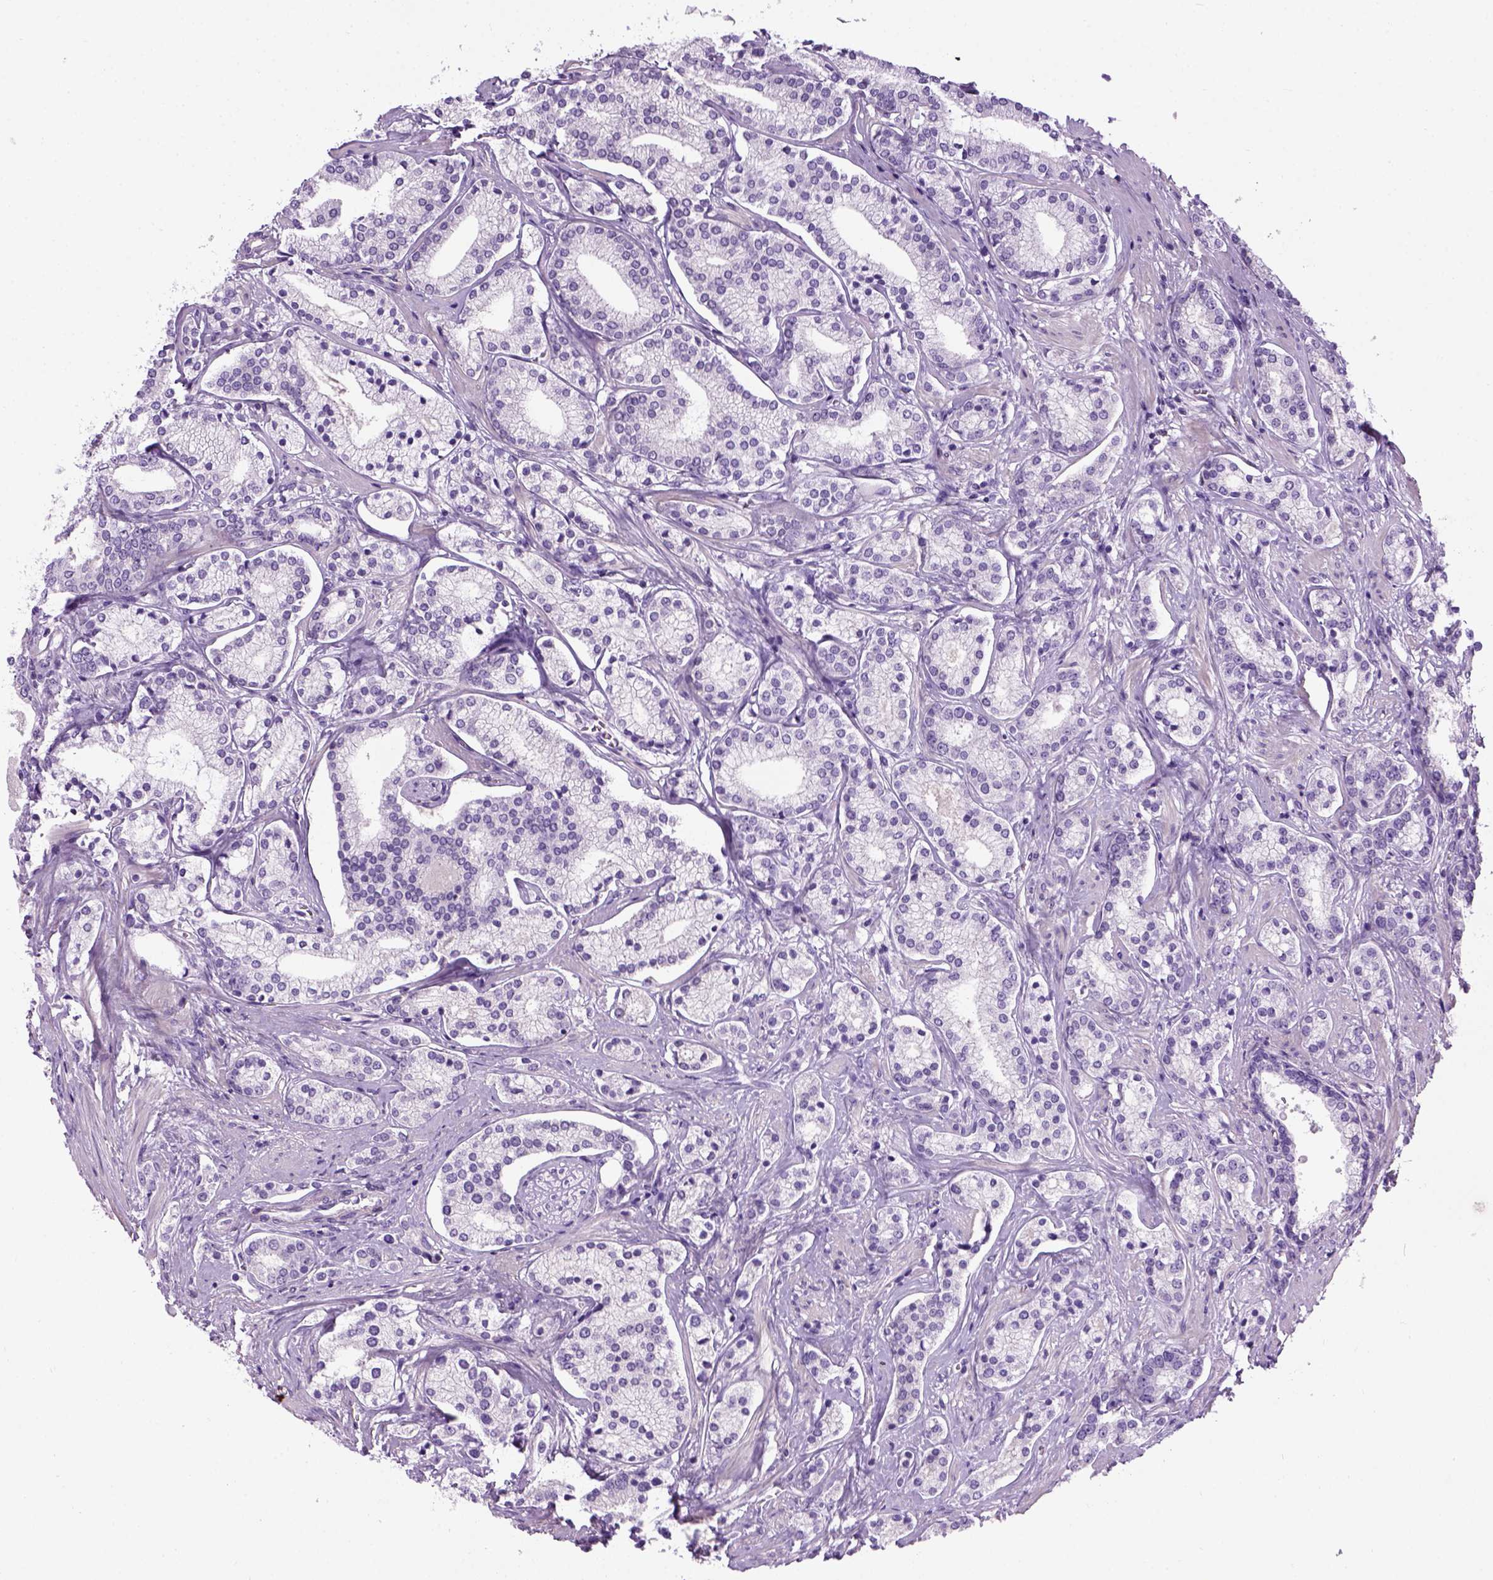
{"staining": {"intensity": "negative", "quantity": "none", "location": "none"}, "tissue": "prostate cancer", "cell_type": "Tumor cells", "image_type": "cancer", "snomed": [{"axis": "morphology", "description": "Adenocarcinoma, High grade"}, {"axis": "topography", "description": "Prostate"}], "caption": "Prostate cancer (high-grade adenocarcinoma) stained for a protein using immunohistochemistry shows no staining tumor cells.", "gene": "GABRB2", "patient": {"sex": "male", "age": 58}}